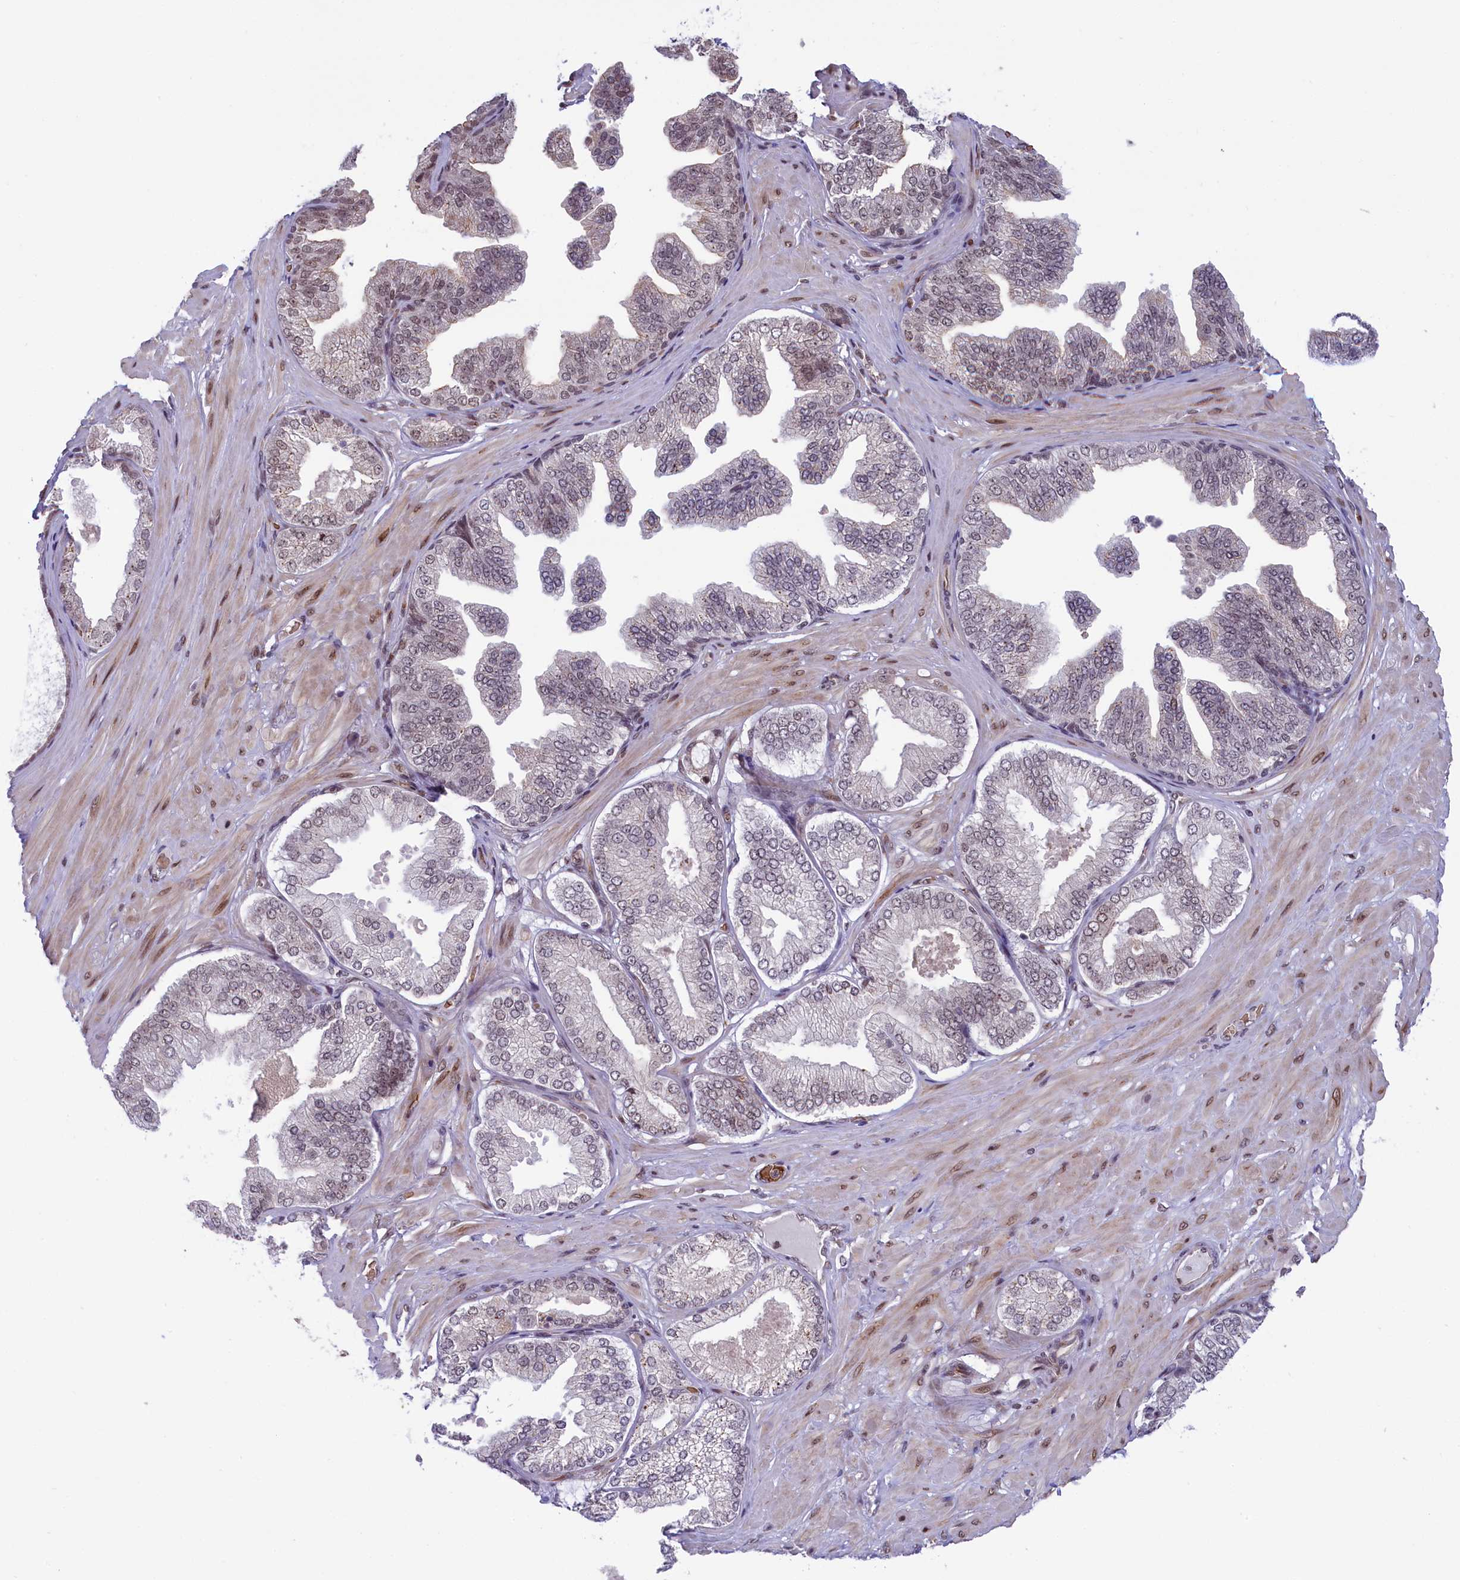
{"staining": {"intensity": "moderate", "quantity": ">75%", "location": "nuclear"}, "tissue": "adipose tissue", "cell_type": "Adipocytes", "image_type": "normal", "snomed": [{"axis": "morphology", "description": "Normal tissue, NOS"}, {"axis": "morphology", "description": "Adenocarcinoma, Low grade"}, {"axis": "topography", "description": "Prostate"}, {"axis": "topography", "description": "Peripheral nerve tissue"}], "caption": "Approximately >75% of adipocytes in normal adipose tissue demonstrate moderate nuclear protein staining as visualized by brown immunohistochemical staining.", "gene": "MPHOSPH8", "patient": {"sex": "male", "age": 63}}